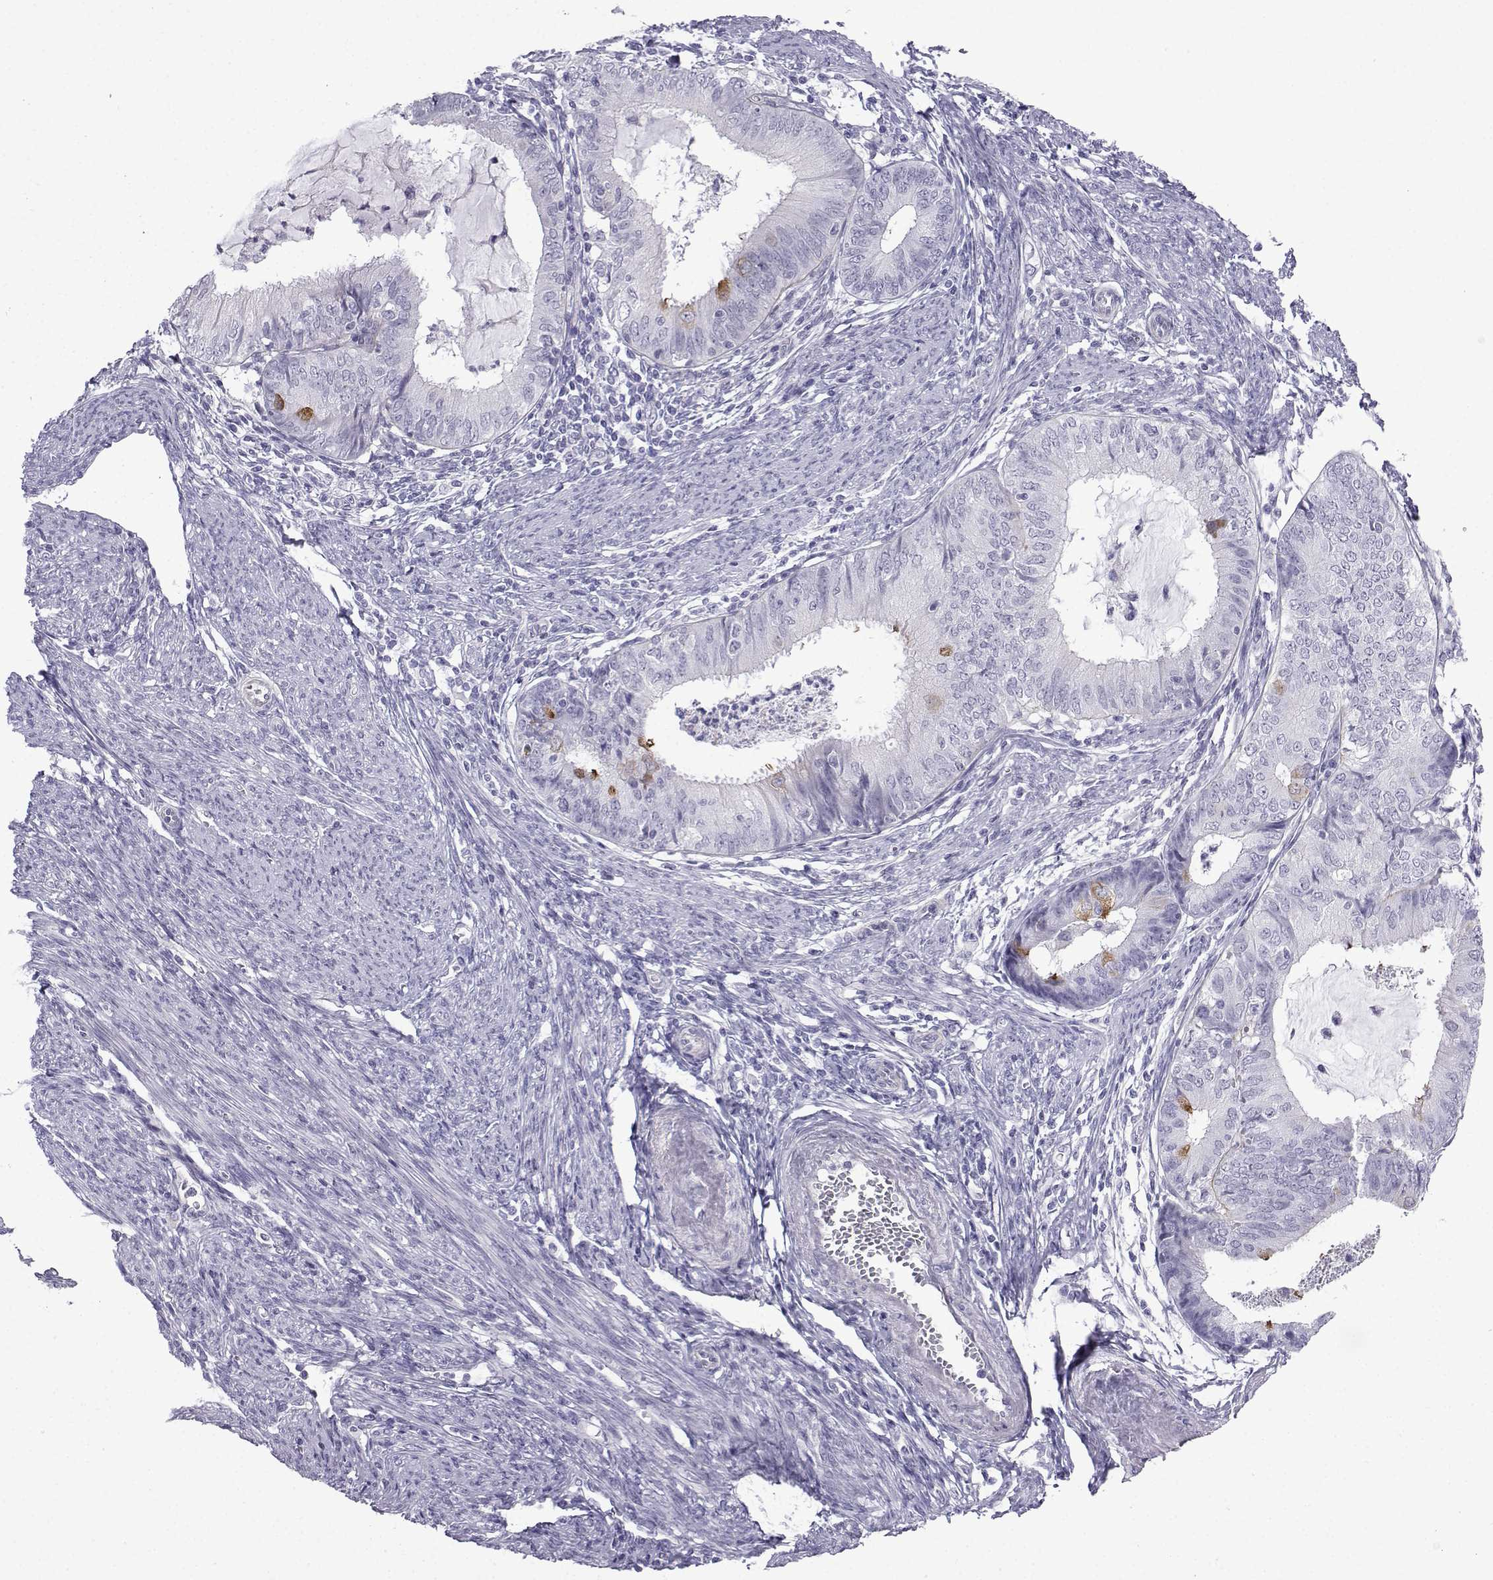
{"staining": {"intensity": "negative", "quantity": "none", "location": "none"}, "tissue": "endometrial cancer", "cell_type": "Tumor cells", "image_type": "cancer", "snomed": [{"axis": "morphology", "description": "Adenocarcinoma, NOS"}, {"axis": "topography", "description": "Endometrium"}], "caption": "The histopathology image exhibits no staining of tumor cells in endometrial cancer (adenocarcinoma).", "gene": "CFAP53", "patient": {"sex": "female", "age": 57}}